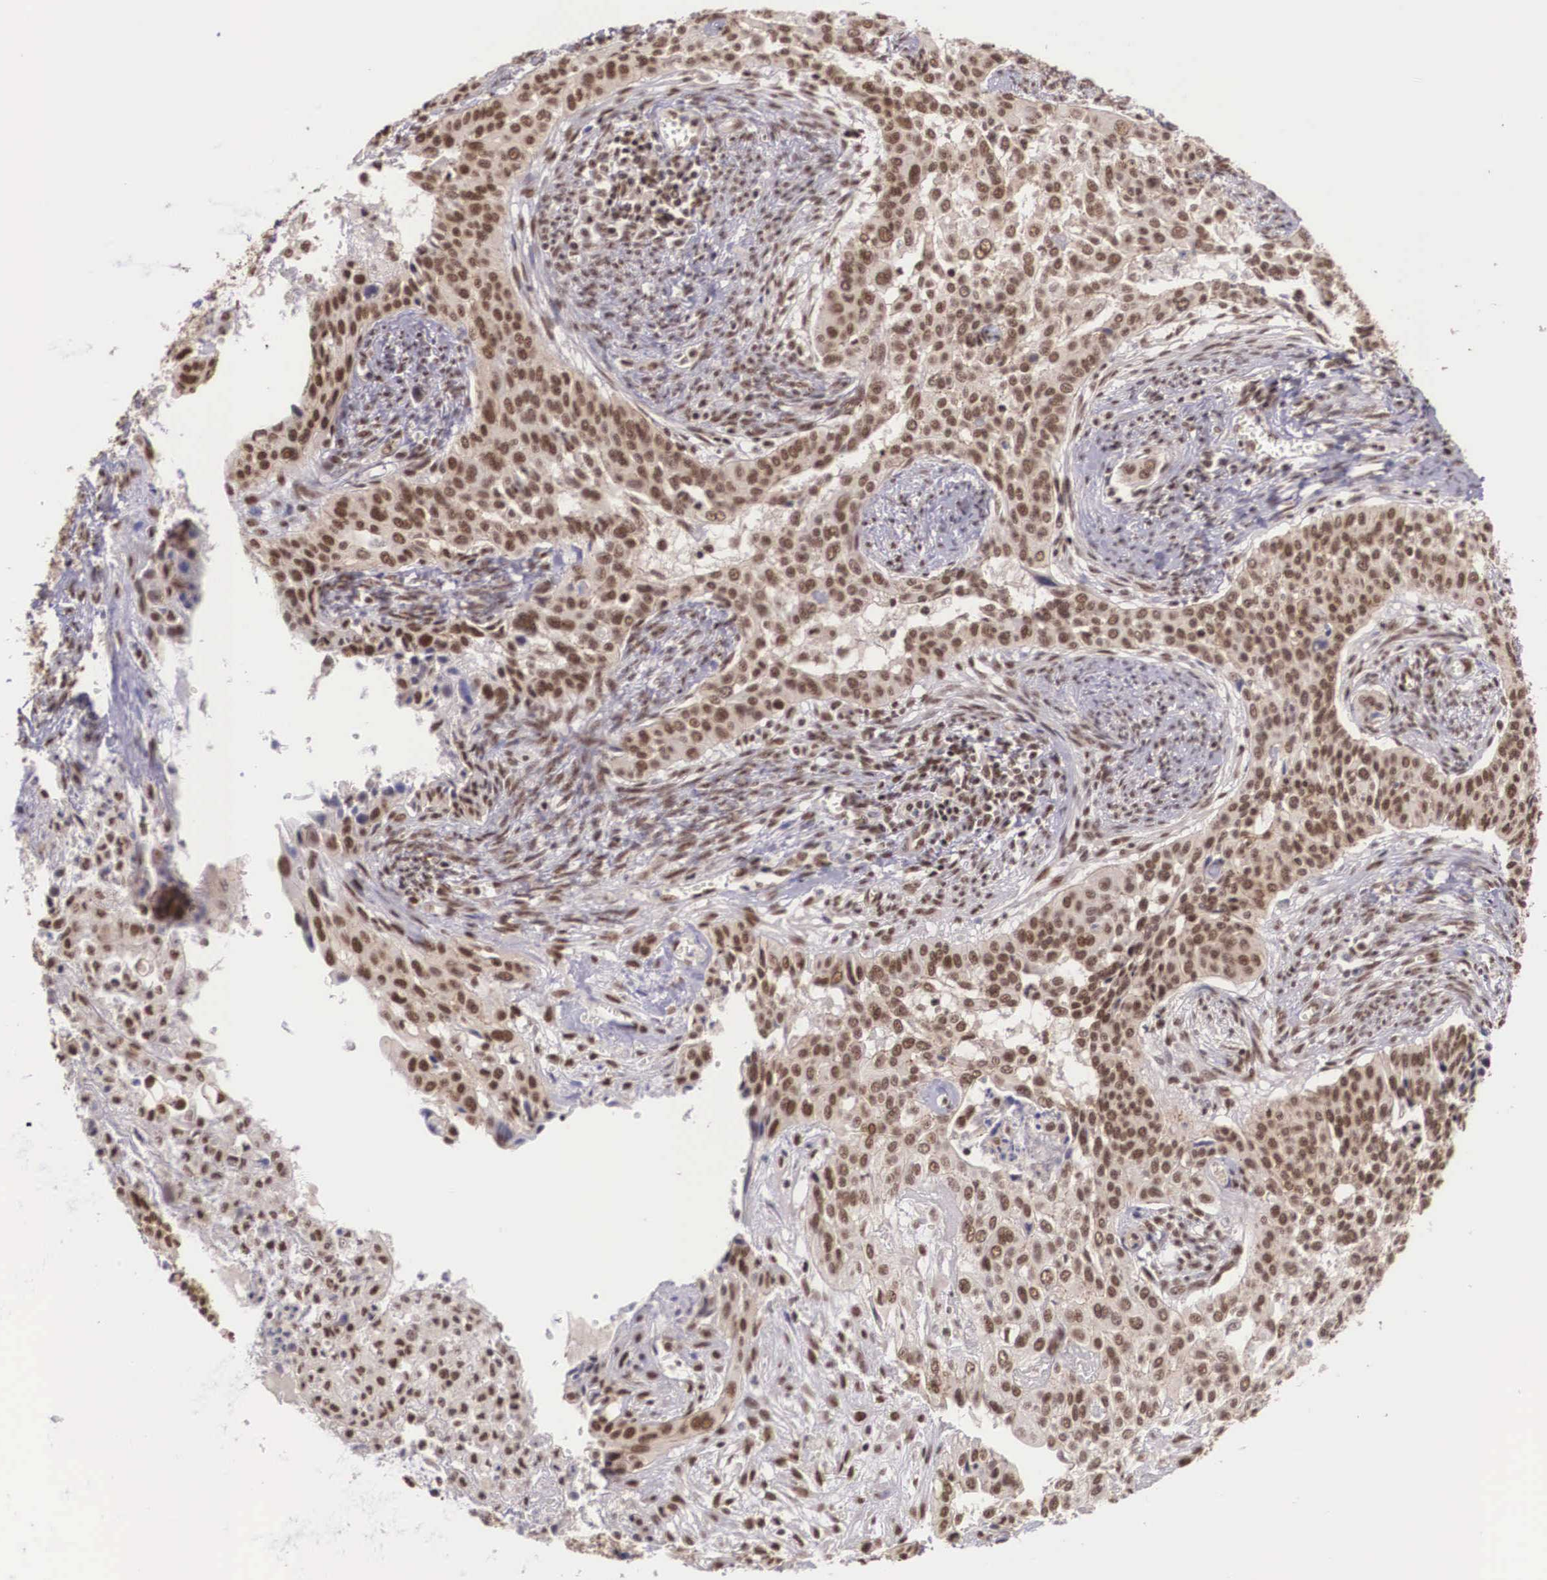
{"staining": {"intensity": "strong", "quantity": ">75%", "location": "cytoplasmic/membranous,nuclear"}, "tissue": "cervical cancer", "cell_type": "Tumor cells", "image_type": "cancer", "snomed": [{"axis": "morphology", "description": "Squamous cell carcinoma, NOS"}, {"axis": "topography", "description": "Cervix"}], "caption": "Immunohistochemical staining of cervical squamous cell carcinoma exhibits high levels of strong cytoplasmic/membranous and nuclear positivity in about >75% of tumor cells. (Stains: DAB (3,3'-diaminobenzidine) in brown, nuclei in blue, Microscopy: brightfield microscopy at high magnification).", "gene": "POLR2F", "patient": {"sex": "female", "age": 34}}